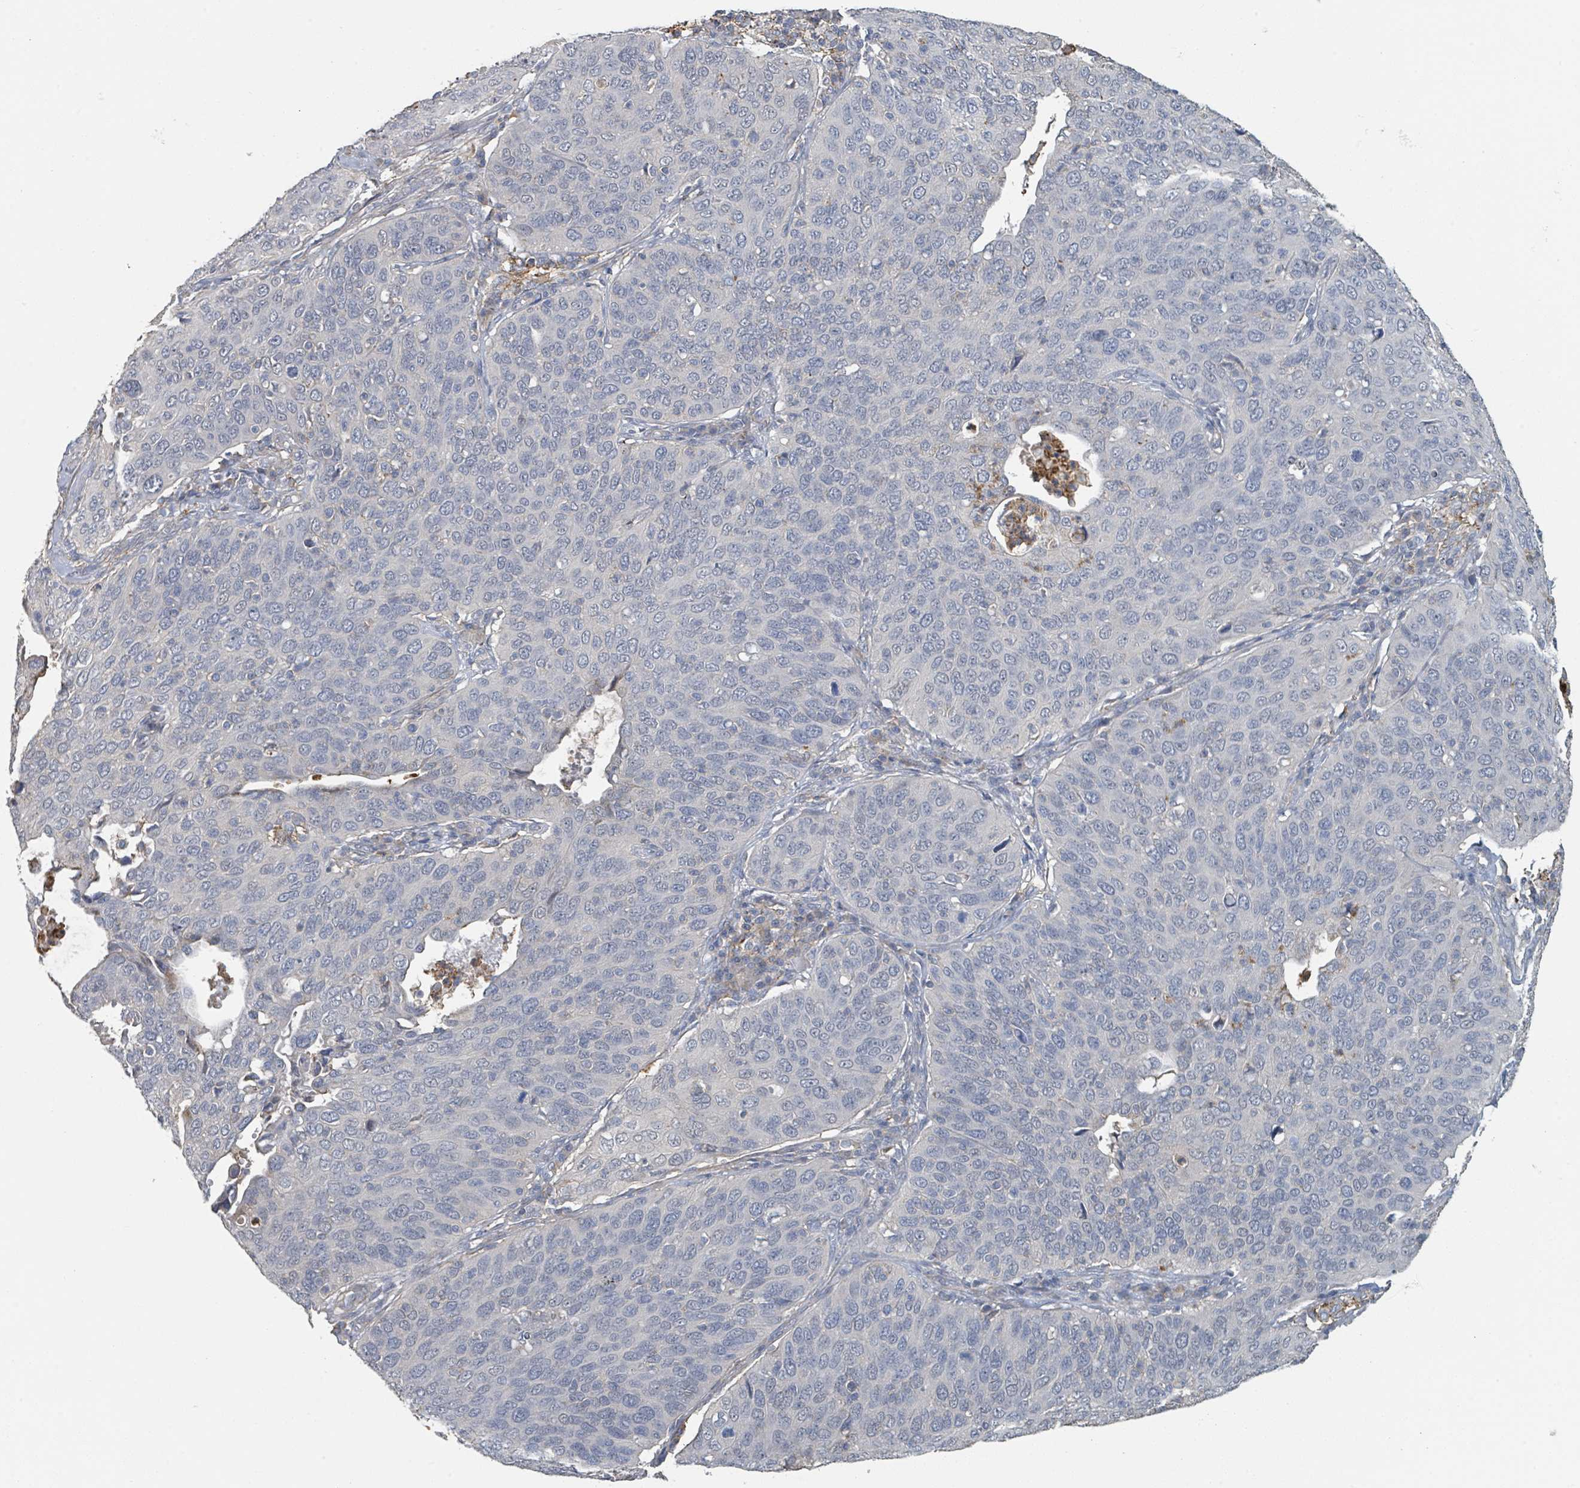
{"staining": {"intensity": "negative", "quantity": "none", "location": "none"}, "tissue": "cervical cancer", "cell_type": "Tumor cells", "image_type": "cancer", "snomed": [{"axis": "morphology", "description": "Squamous cell carcinoma, NOS"}, {"axis": "topography", "description": "Cervix"}], "caption": "High power microscopy histopathology image of an immunohistochemistry (IHC) image of cervical cancer, revealing no significant expression in tumor cells.", "gene": "LRRC42", "patient": {"sex": "female", "age": 36}}